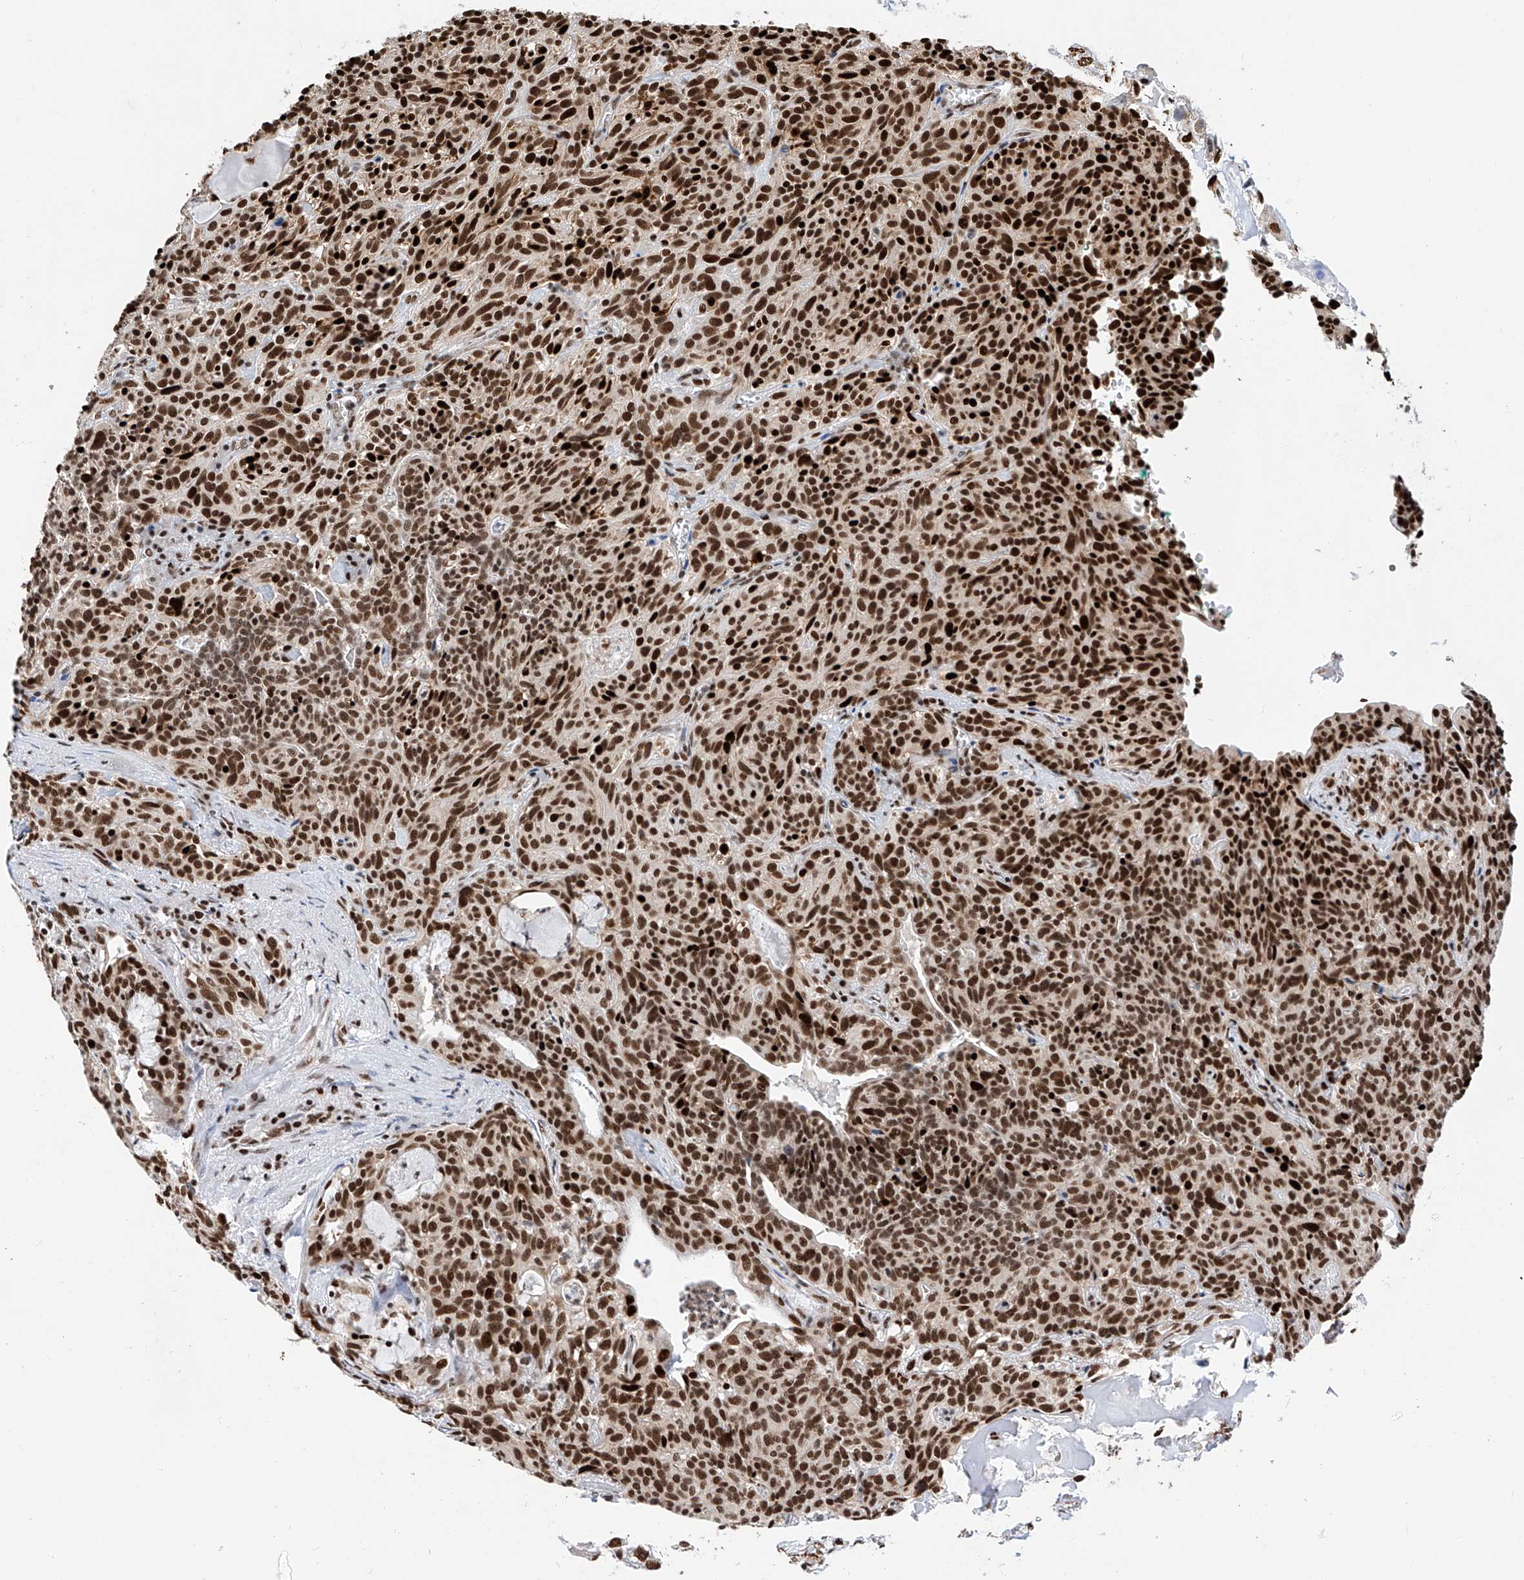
{"staining": {"intensity": "strong", "quantity": ">75%", "location": "nuclear"}, "tissue": "carcinoid", "cell_type": "Tumor cells", "image_type": "cancer", "snomed": [{"axis": "morphology", "description": "Carcinoid, malignant, NOS"}, {"axis": "topography", "description": "Lung"}], "caption": "The immunohistochemical stain shows strong nuclear expression in tumor cells of carcinoid tissue.", "gene": "SRSF6", "patient": {"sex": "female", "age": 46}}